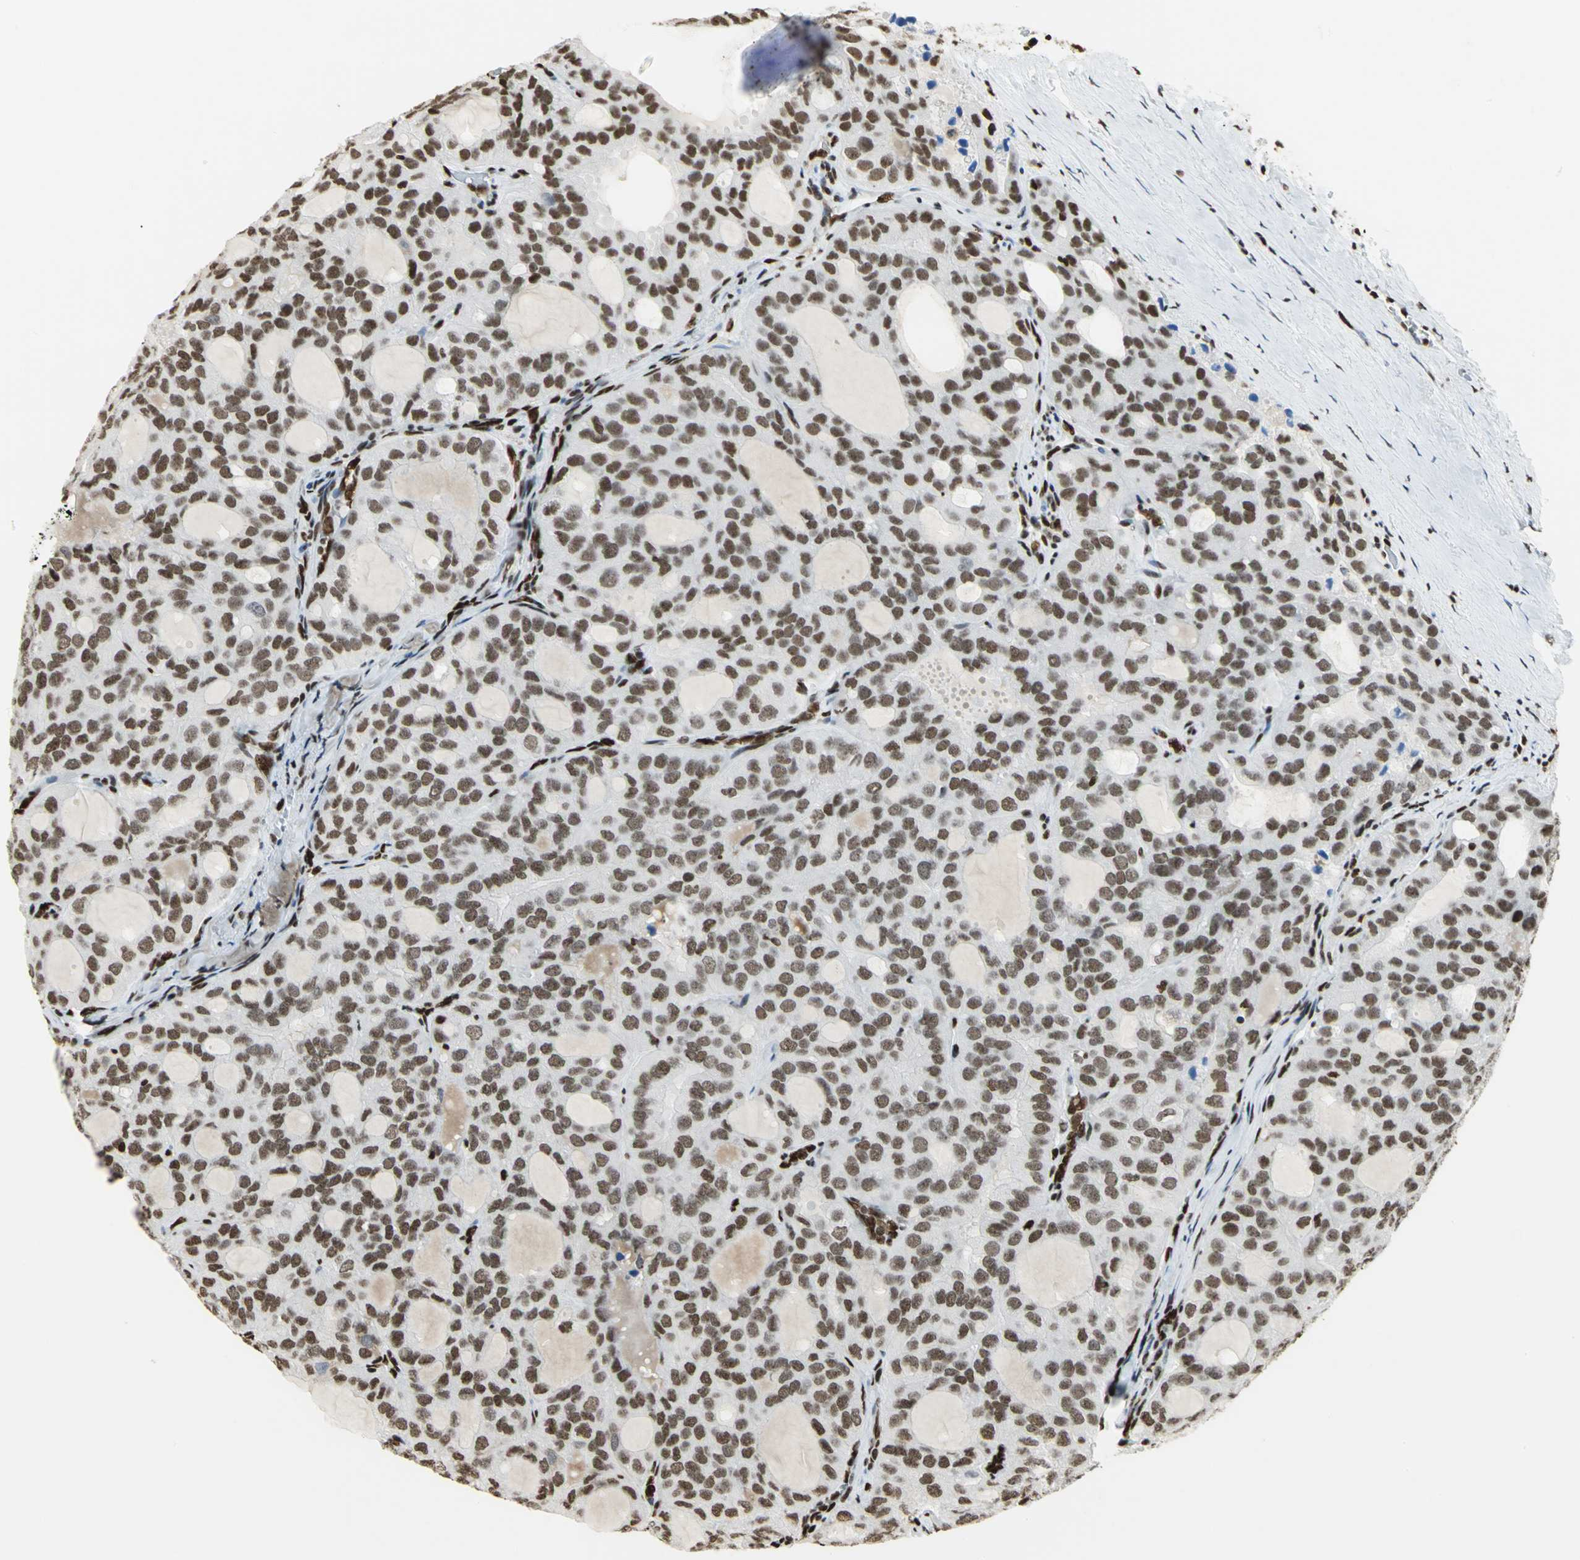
{"staining": {"intensity": "moderate", "quantity": ">75%", "location": "nuclear"}, "tissue": "thyroid cancer", "cell_type": "Tumor cells", "image_type": "cancer", "snomed": [{"axis": "morphology", "description": "Follicular adenoma carcinoma, NOS"}, {"axis": "topography", "description": "Thyroid gland"}], "caption": "High-magnification brightfield microscopy of thyroid cancer (follicular adenoma carcinoma) stained with DAB (brown) and counterstained with hematoxylin (blue). tumor cells exhibit moderate nuclear positivity is present in about>75% of cells. (Brightfield microscopy of DAB IHC at high magnification).", "gene": "HMGB1", "patient": {"sex": "male", "age": 75}}